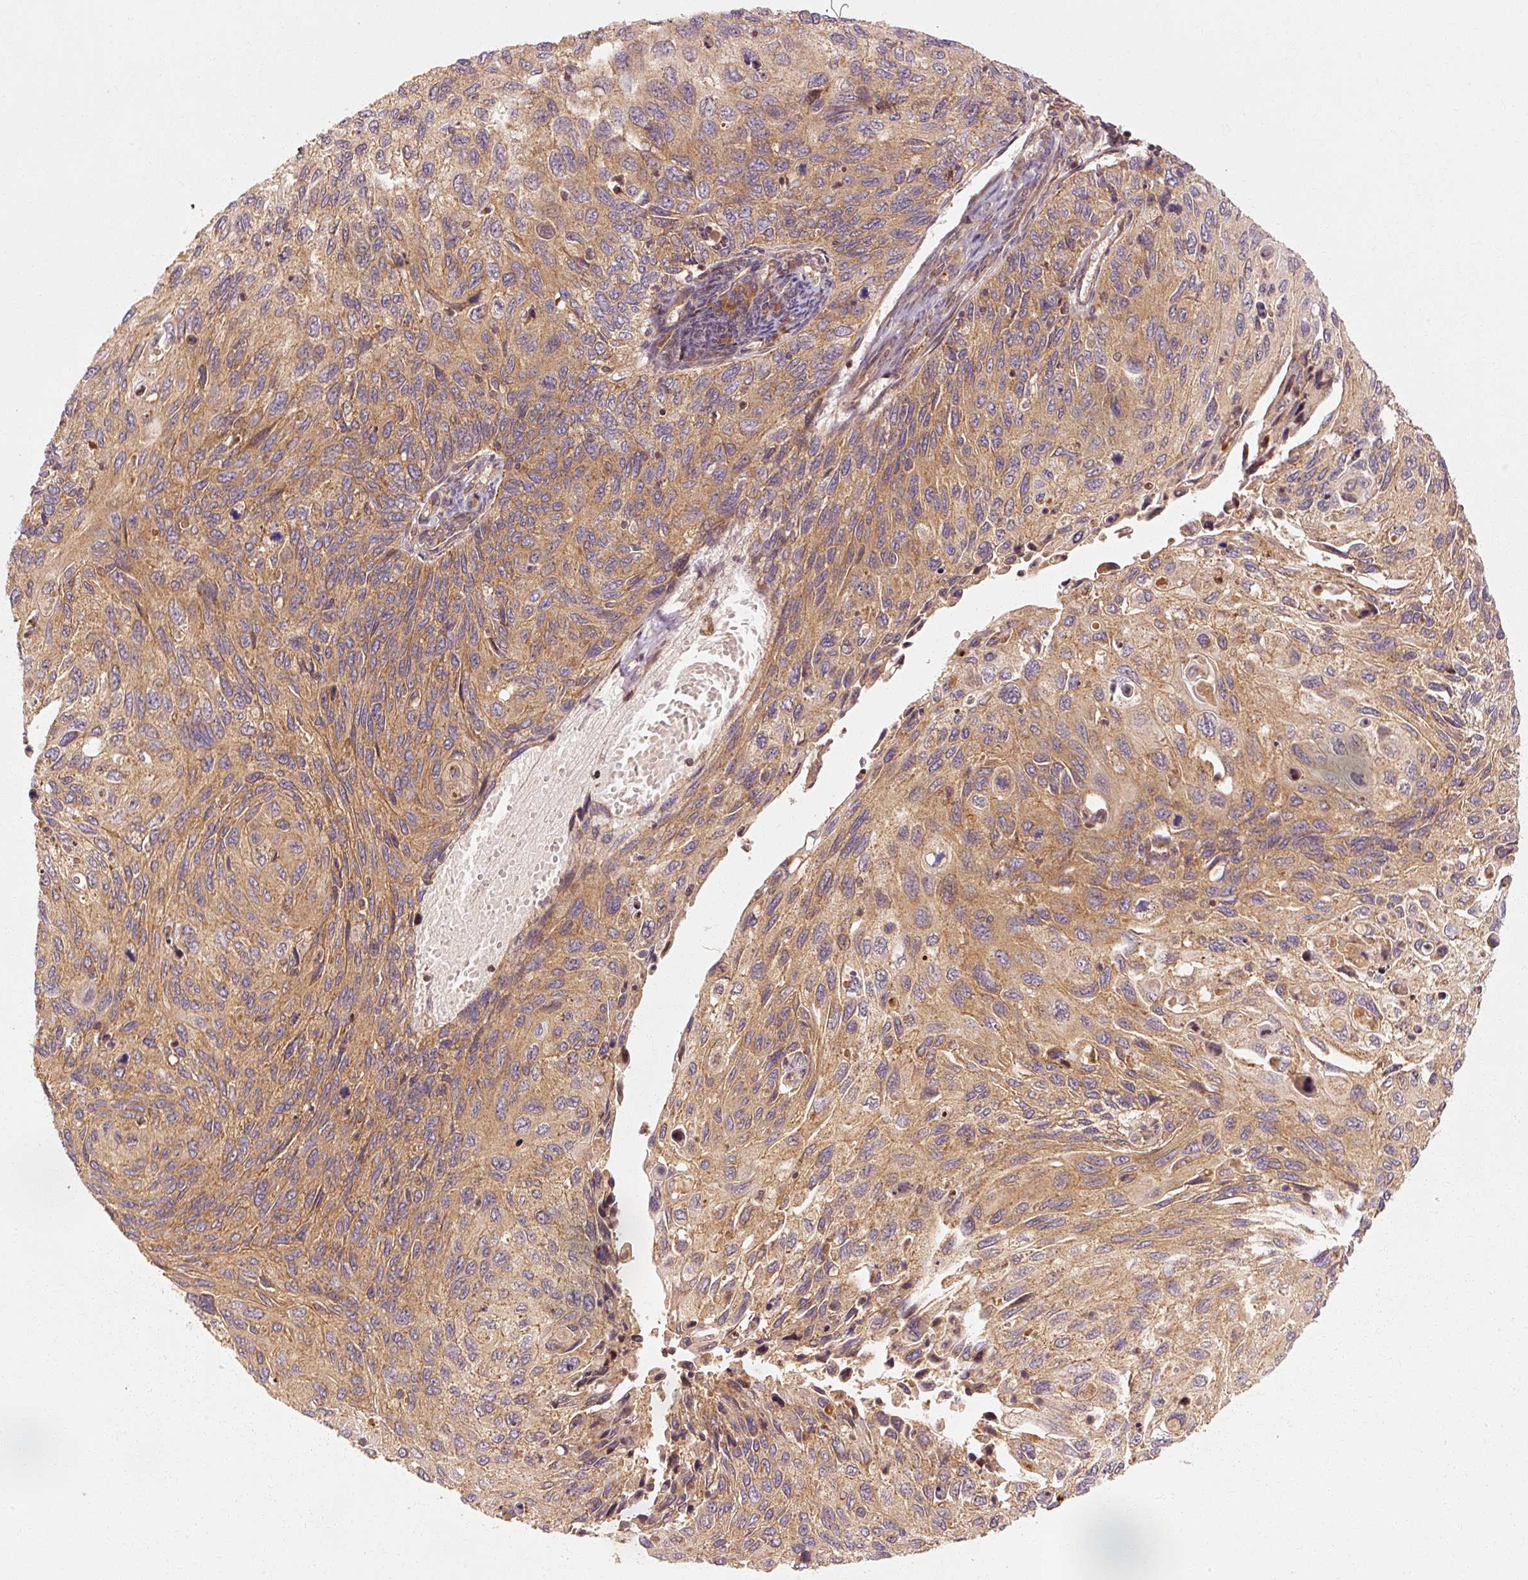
{"staining": {"intensity": "moderate", "quantity": ">75%", "location": "cytoplasmic/membranous"}, "tissue": "cervical cancer", "cell_type": "Tumor cells", "image_type": "cancer", "snomed": [{"axis": "morphology", "description": "Squamous cell carcinoma, NOS"}, {"axis": "topography", "description": "Cervix"}], "caption": "Protein staining exhibits moderate cytoplasmic/membranous staining in approximately >75% of tumor cells in cervical cancer (squamous cell carcinoma).", "gene": "CTNNA1", "patient": {"sex": "female", "age": 70}}